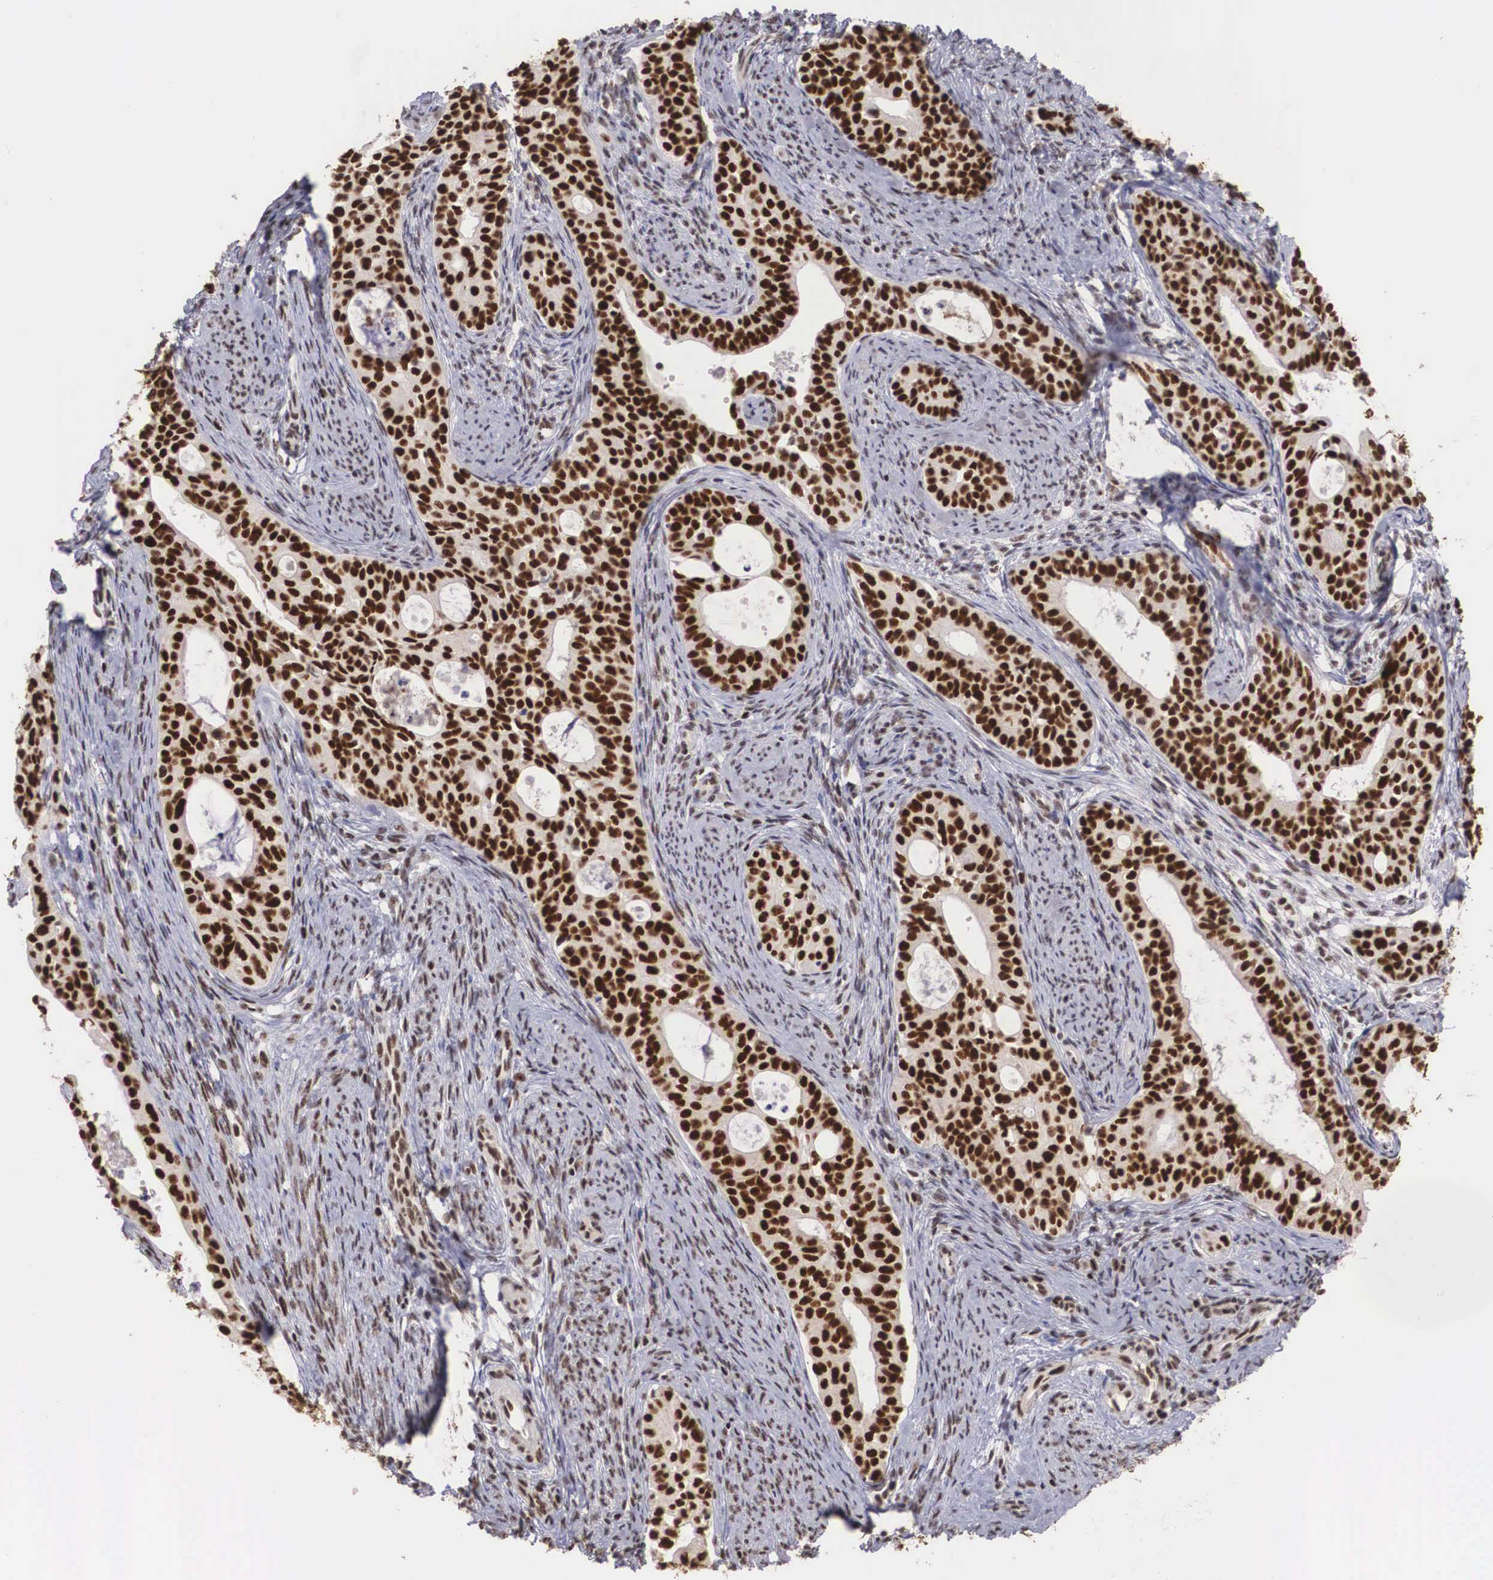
{"staining": {"intensity": "strong", "quantity": ">75%", "location": "nuclear"}, "tissue": "cervical cancer", "cell_type": "Tumor cells", "image_type": "cancer", "snomed": [{"axis": "morphology", "description": "Squamous cell carcinoma, NOS"}, {"axis": "topography", "description": "Cervix"}], "caption": "Immunohistochemistry (IHC) histopathology image of human squamous cell carcinoma (cervical) stained for a protein (brown), which demonstrates high levels of strong nuclear staining in about >75% of tumor cells.", "gene": "HTATSF1", "patient": {"sex": "female", "age": 34}}